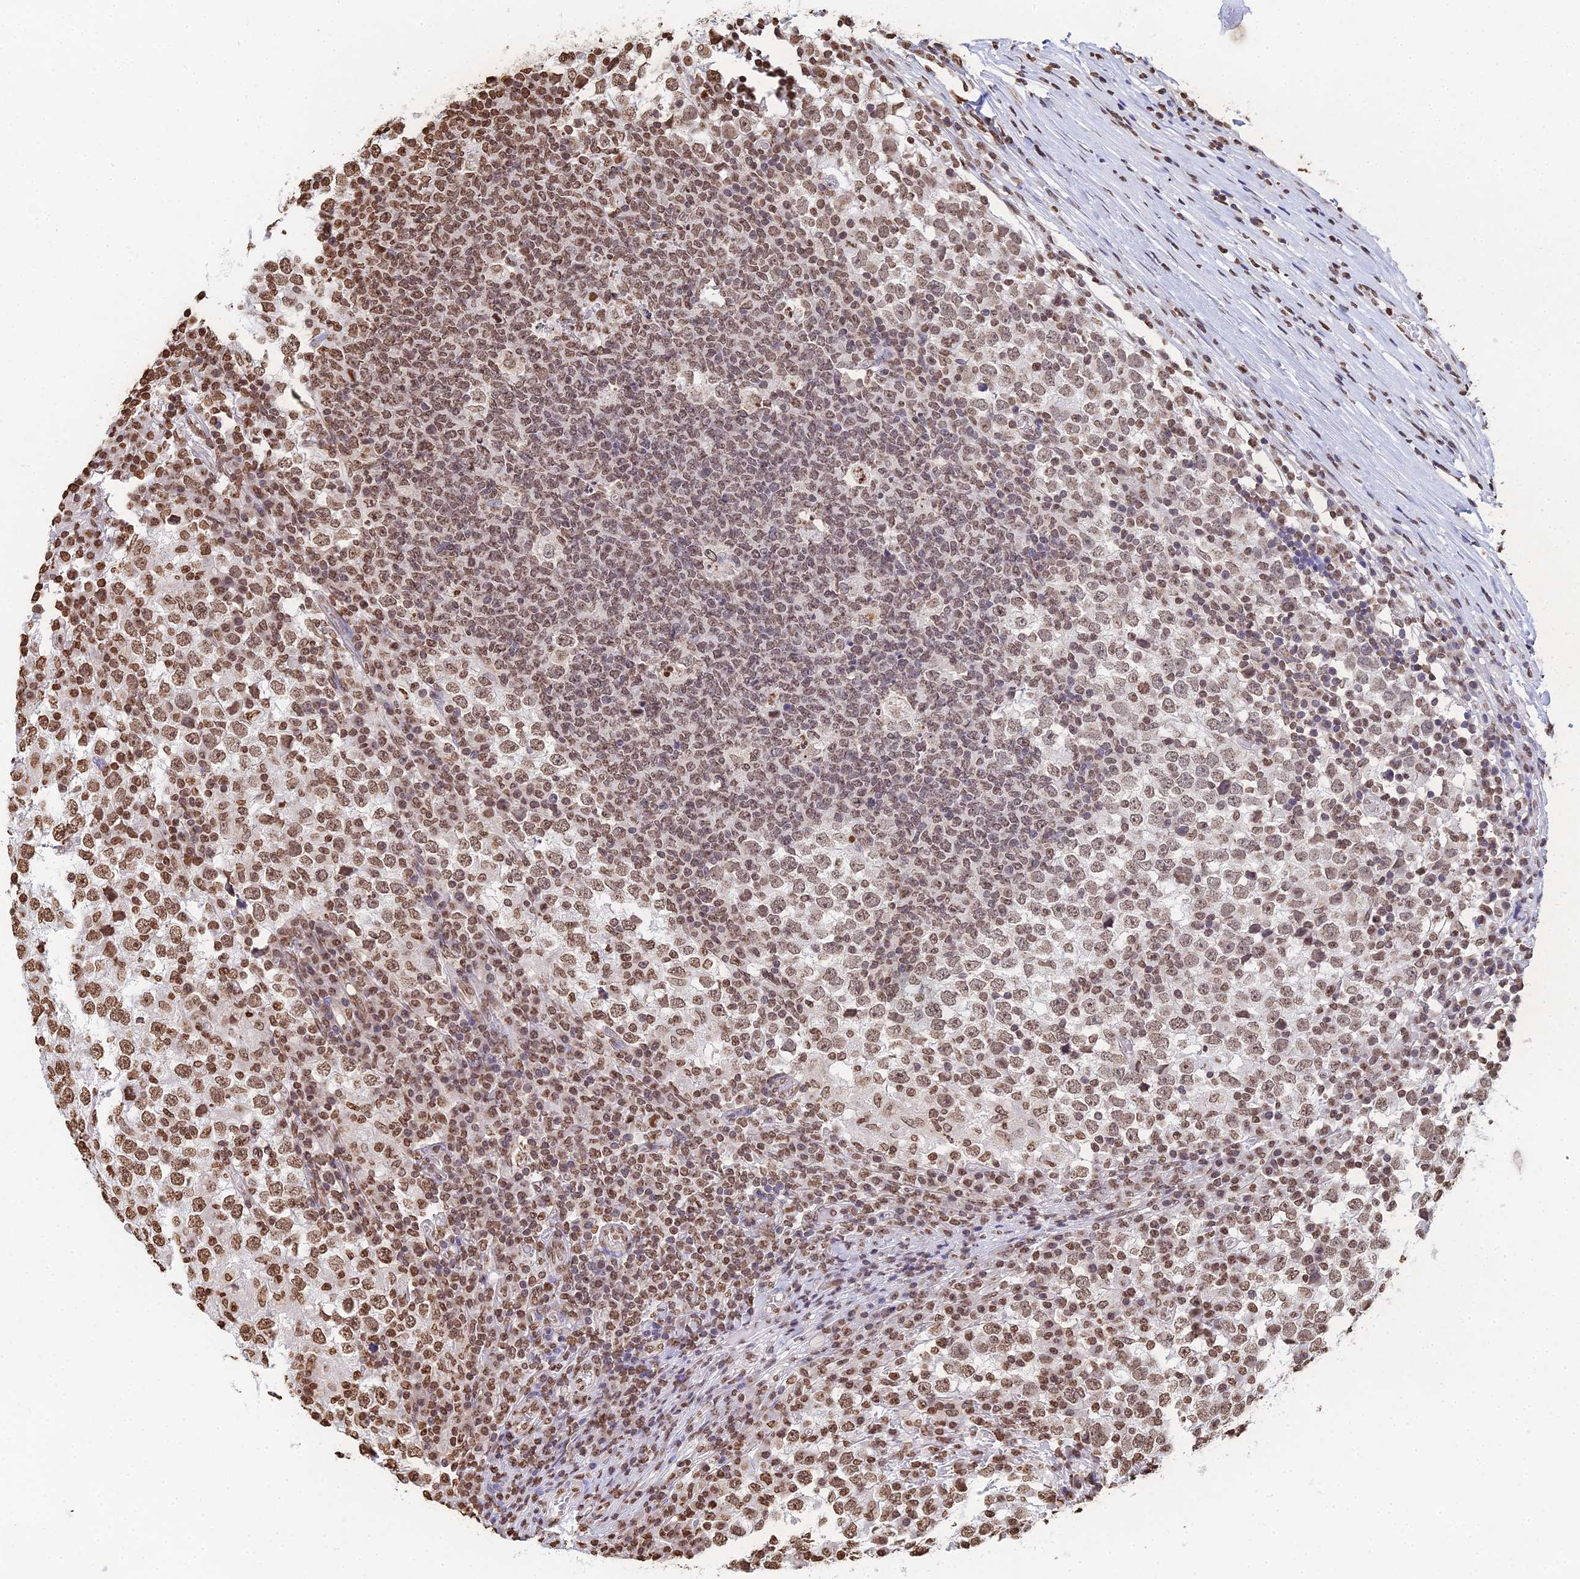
{"staining": {"intensity": "moderate", "quantity": "25%-75%", "location": "nuclear"}, "tissue": "testis cancer", "cell_type": "Tumor cells", "image_type": "cancer", "snomed": [{"axis": "morphology", "description": "Seminoma, NOS"}, {"axis": "topography", "description": "Testis"}], "caption": "Moderate nuclear protein positivity is present in approximately 25%-75% of tumor cells in testis cancer (seminoma).", "gene": "GBP3", "patient": {"sex": "male", "age": 65}}